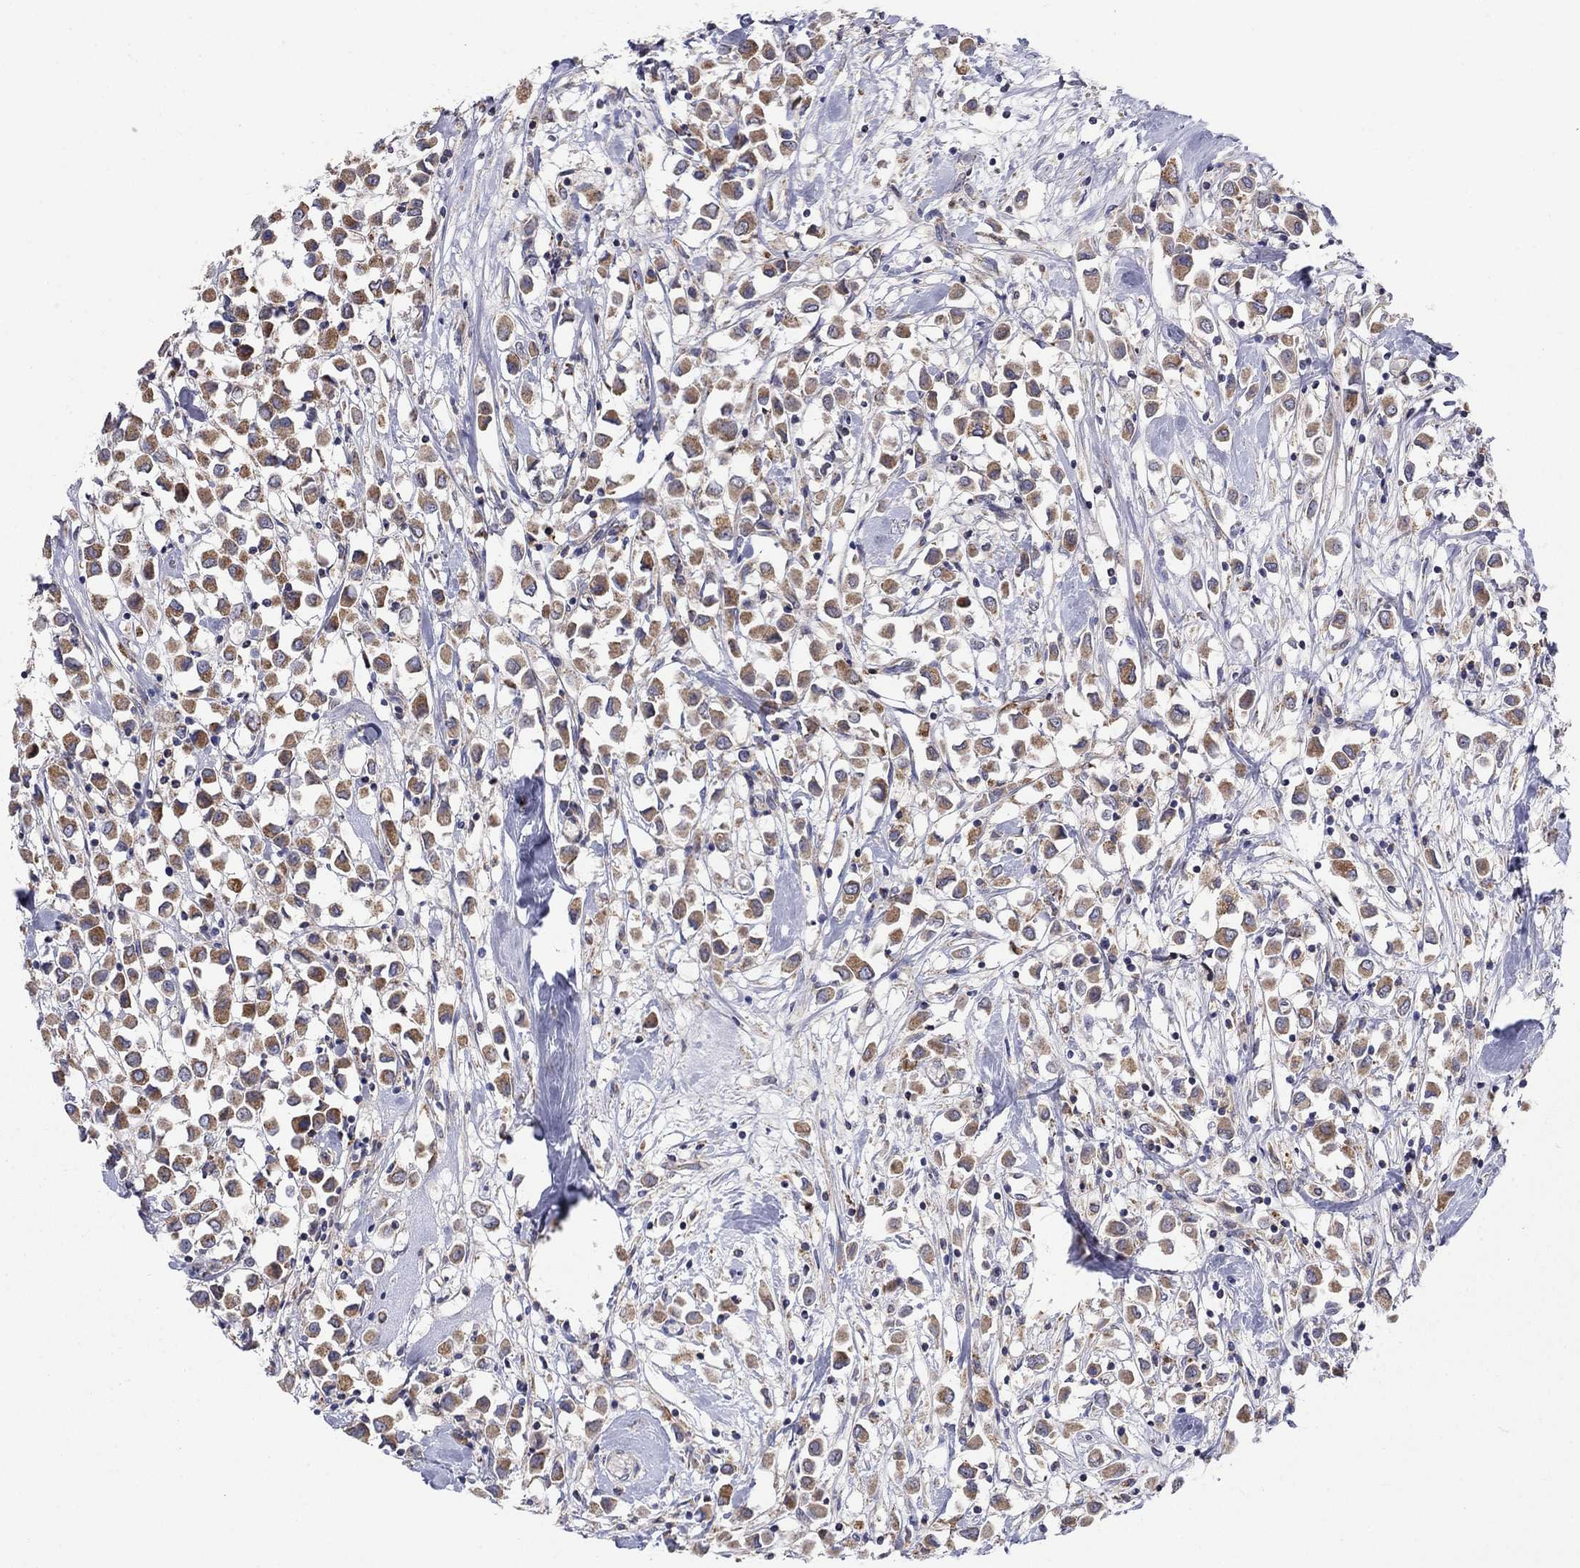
{"staining": {"intensity": "moderate", "quantity": ">75%", "location": "cytoplasmic/membranous"}, "tissue": "breast cancer", "cell_type": "Tumor cells", "image_type": "cancer", "snomed": [{"axis": "morphology", "description": "Duct carcinoma"}, {"axis": "topography", "description": "Breast"}], "caption": "Protein analysis of infiltrating ductal carcinoma (breast) tissue exhibits moderate cytoplasmic/membranous positivity in about >75% of tumor cells.", "gene": "HPS5", "patient": {"sex": "female", "age": 61}}